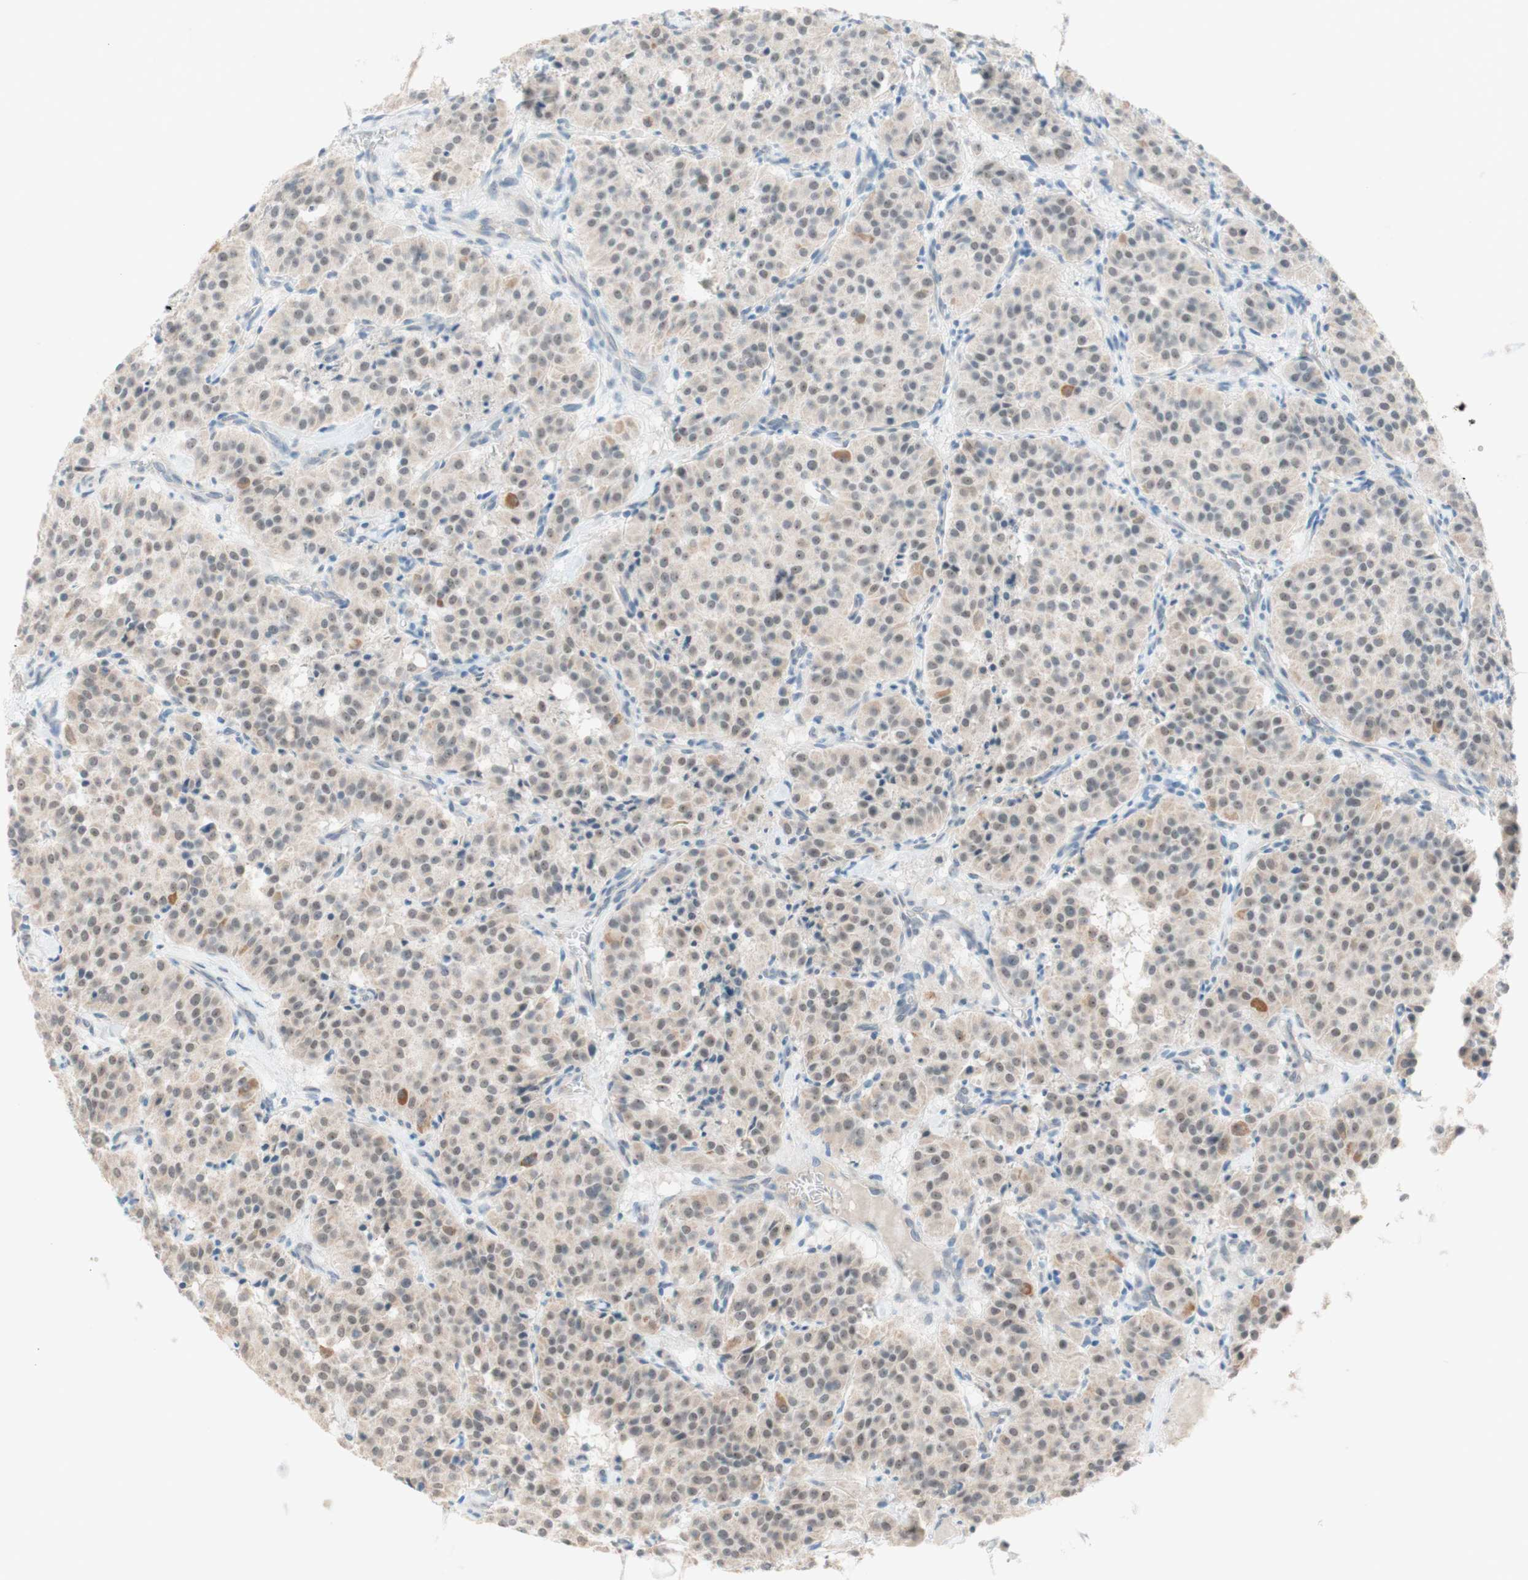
{"staining": {"intensity": "weak", "quantity": "25%-75%", "location": "cytoplasmic/membranous,nuclear"}, "tissue": "carcinoid", "cell_type": "Tumor cells", "image_type": "cancer", "snomed": [{"axis": "morphology", "description": "Carcinoid, malignant, NOS"}, {"axis": "topography", "description": "Lung"}], "caption": "Immunohistochemistry photomicrograph of carcinoid stained for a protein (brown), which demonstrates low levels of weak cytoplasmic/membranous and nuclear staining in about 25%-75% of tumor cells.", "gene": "JPH1", "patient": {"sex": "male", "age": 30}}